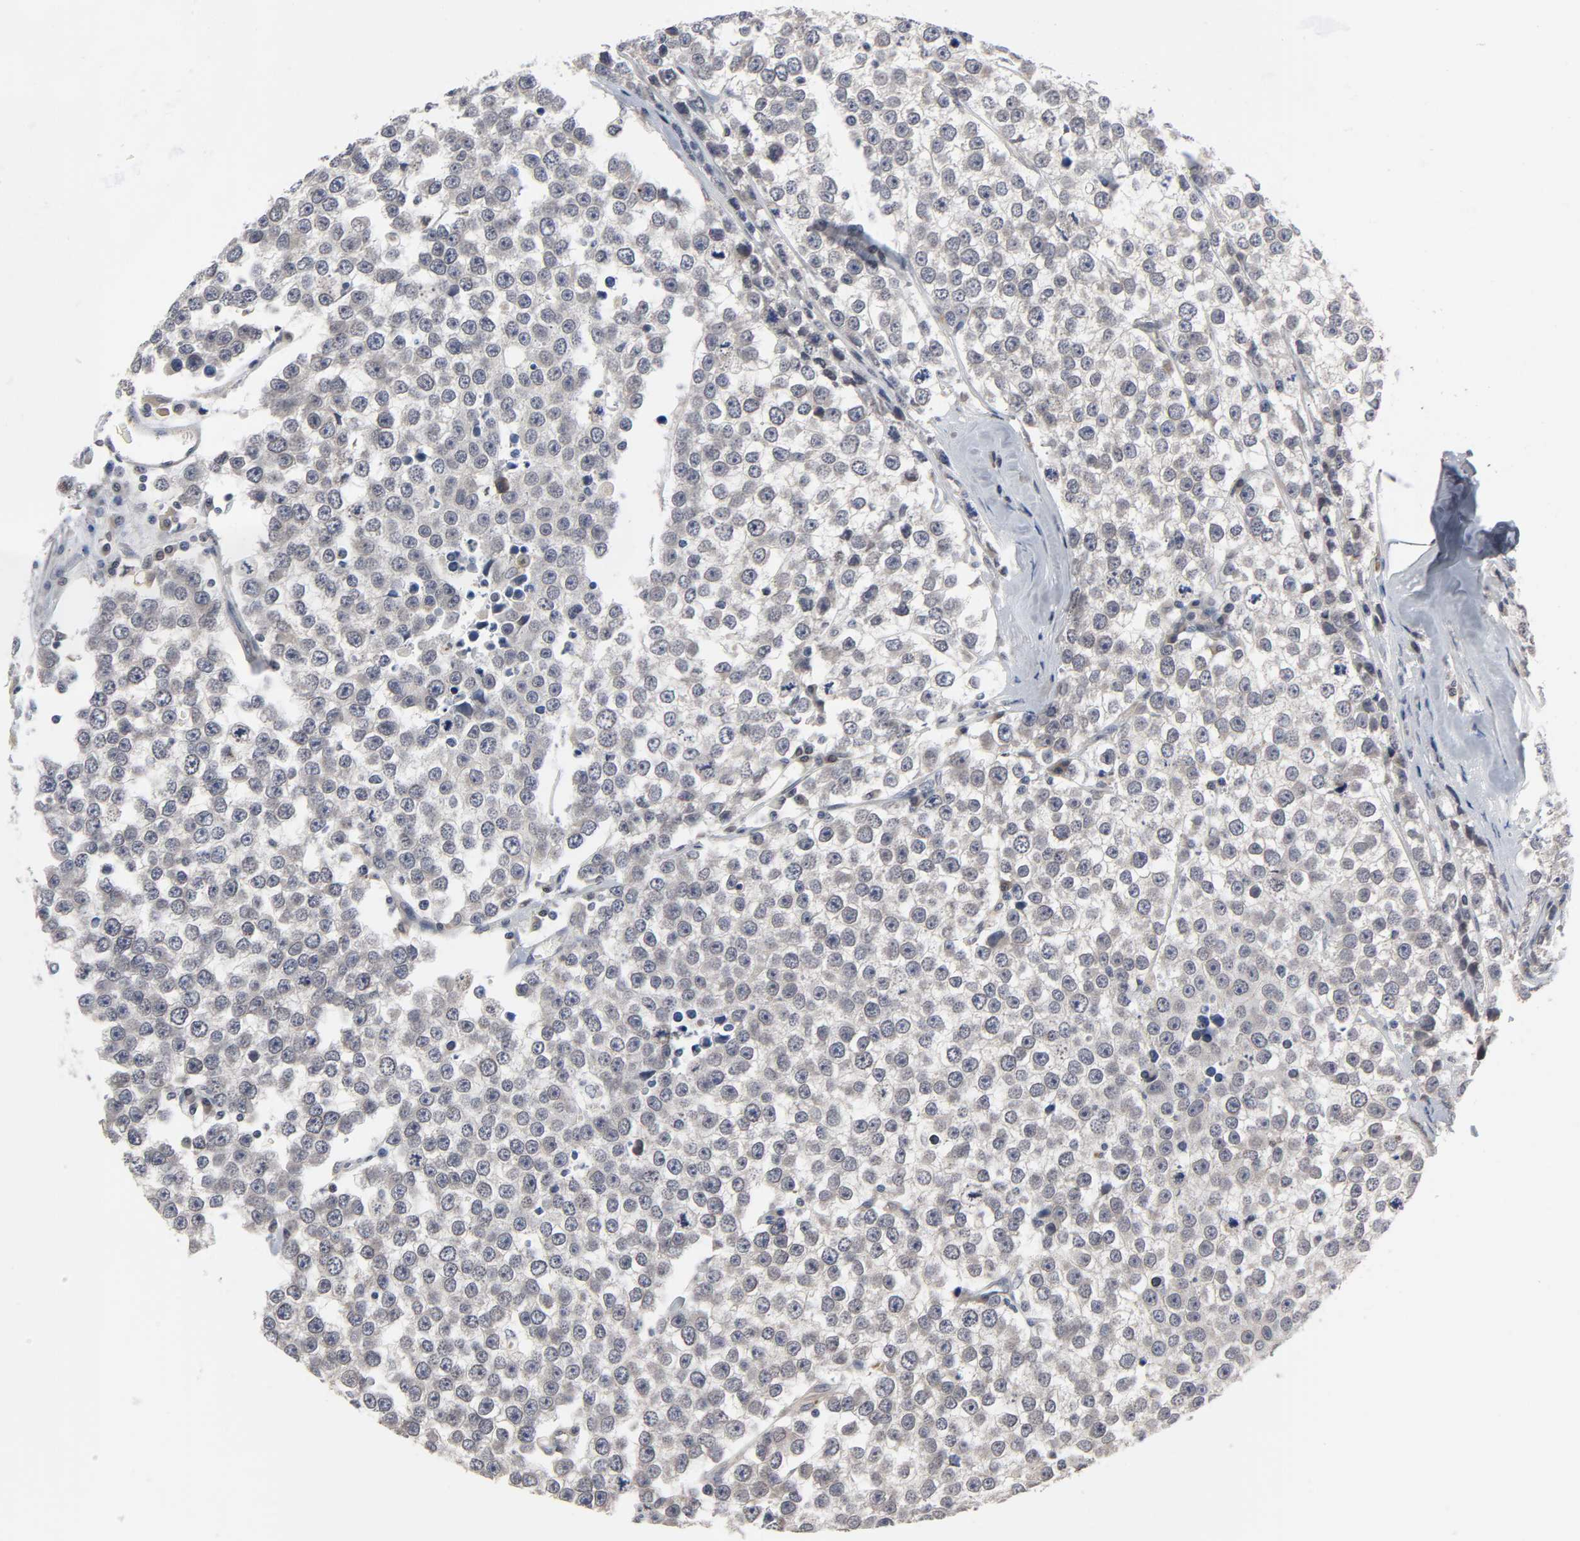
{"staining": {"intensity": "weak", "quantity": "<25%", "location": "cytoplasmic/membranous"}, "tissue": "testis cancer", "cell_type": "Tumor cells", "image_type": "cancer", "snomed": [{"axis": "morphology", "description": "Seminoma, NOS"}, {"axis": "morphology", "description": "Carcinoma, Embryonal, NOS"}, {"axis": "topography", "description": "Testis"}], "caption": "Tumor cells are negative for brown protein staining in testis cancer (seminoma).", "gene": "CCDC175", "patient": {"sex": "male", "age": 52}}